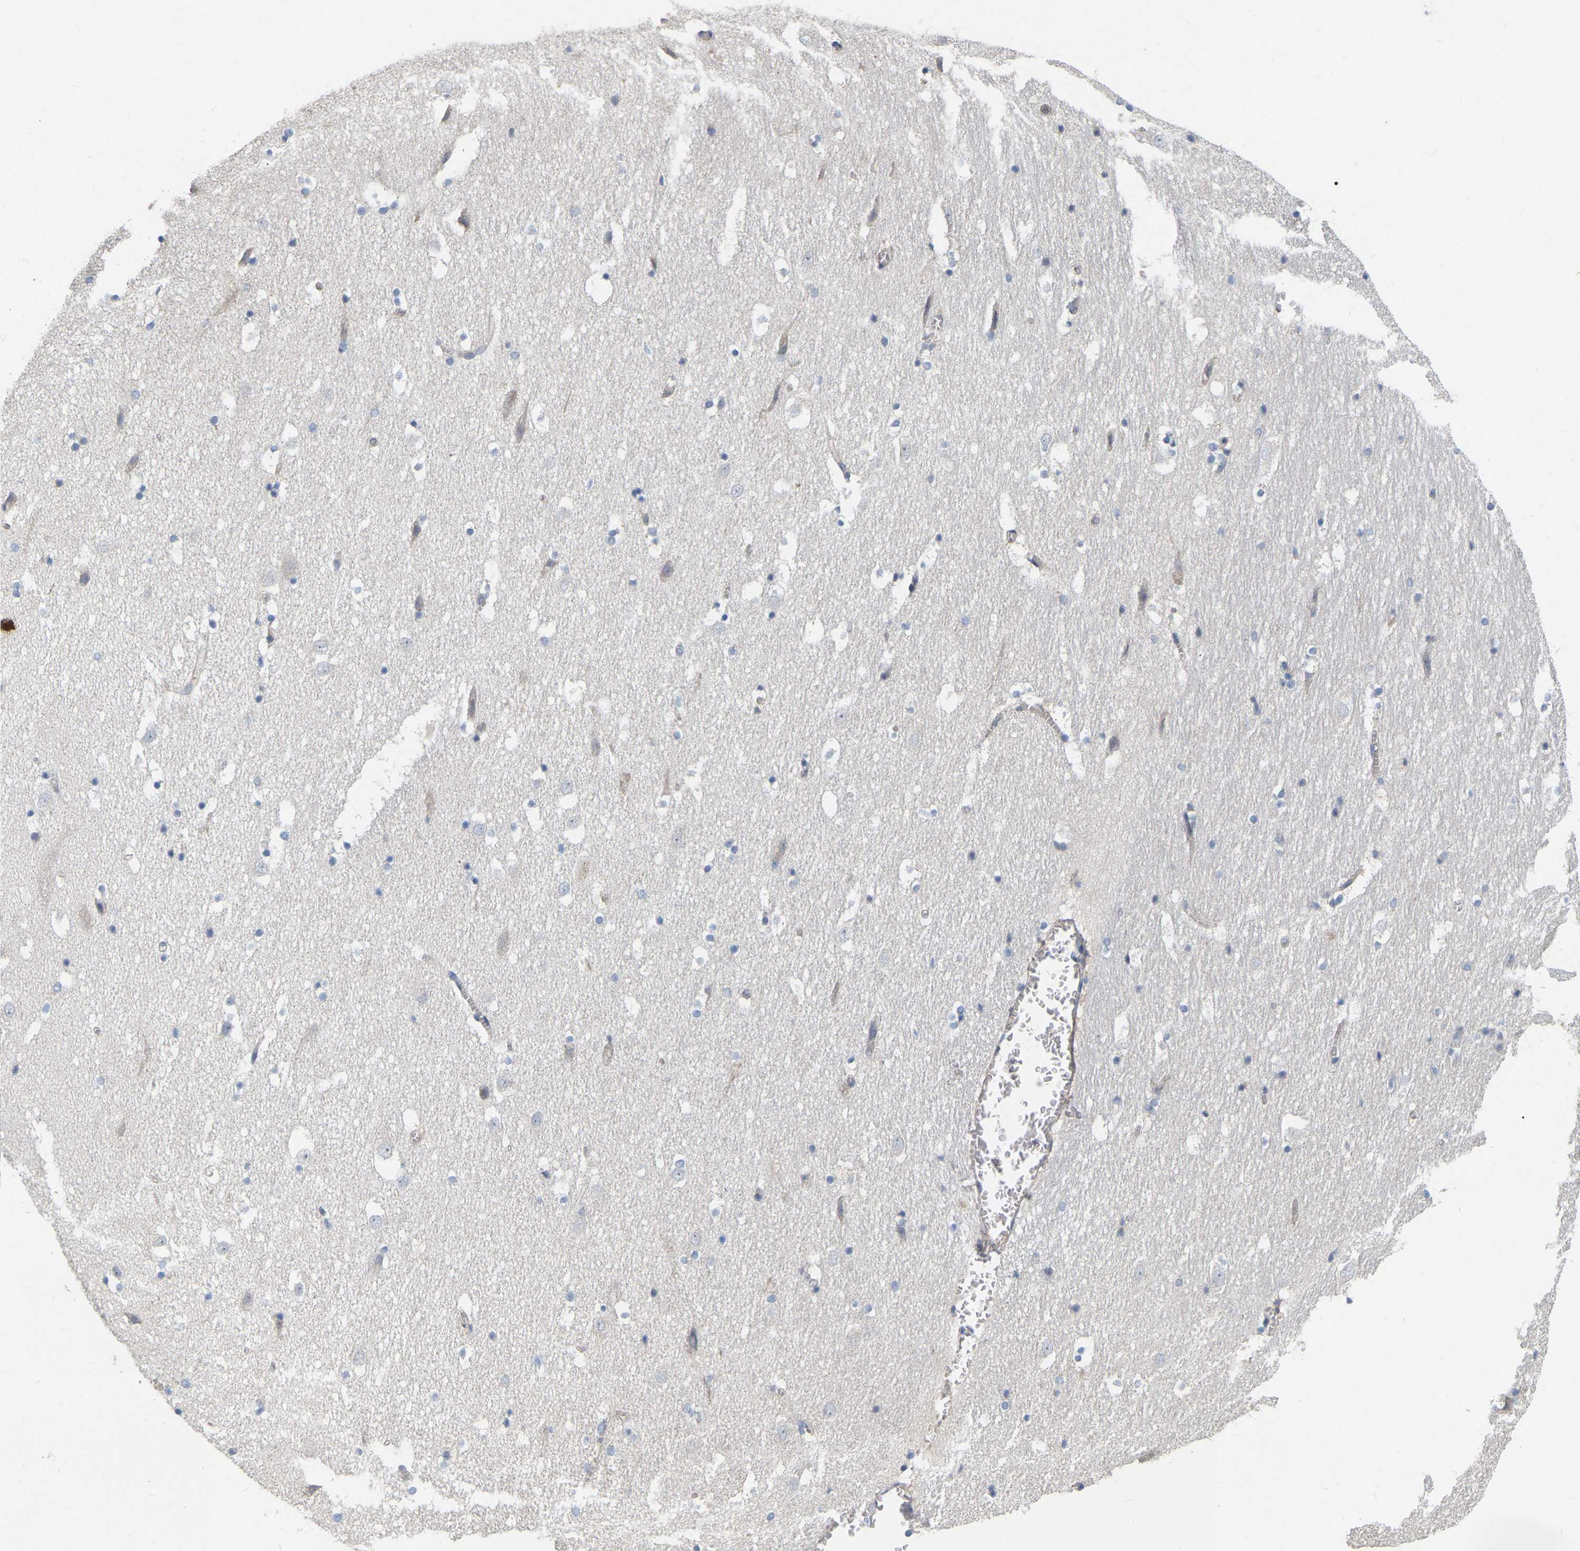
{"staining": {"intensity": "negative", "quantity": "none", "location": "none"}, "tissue": "hippocampus", "cell_type": "Glial cells", "image_type": "normal", "snomed": [{"axis": "morphology", "description": "Normal tissue, NOS"}, {"axis": "topography", "description": "Hippocampus"}], "caption": "IHC of unremarkable human hippocampus exhibits no expression in glial cells. The staining was performed using DAB (3,3'-diaminobenzidine) to visualize the protein expression in brown, while the nuclei were stained in blue with hematoxylin (Magnification: 20x).", "gene": "SSH1", "patient": {"sex": "male", "age": 45}}